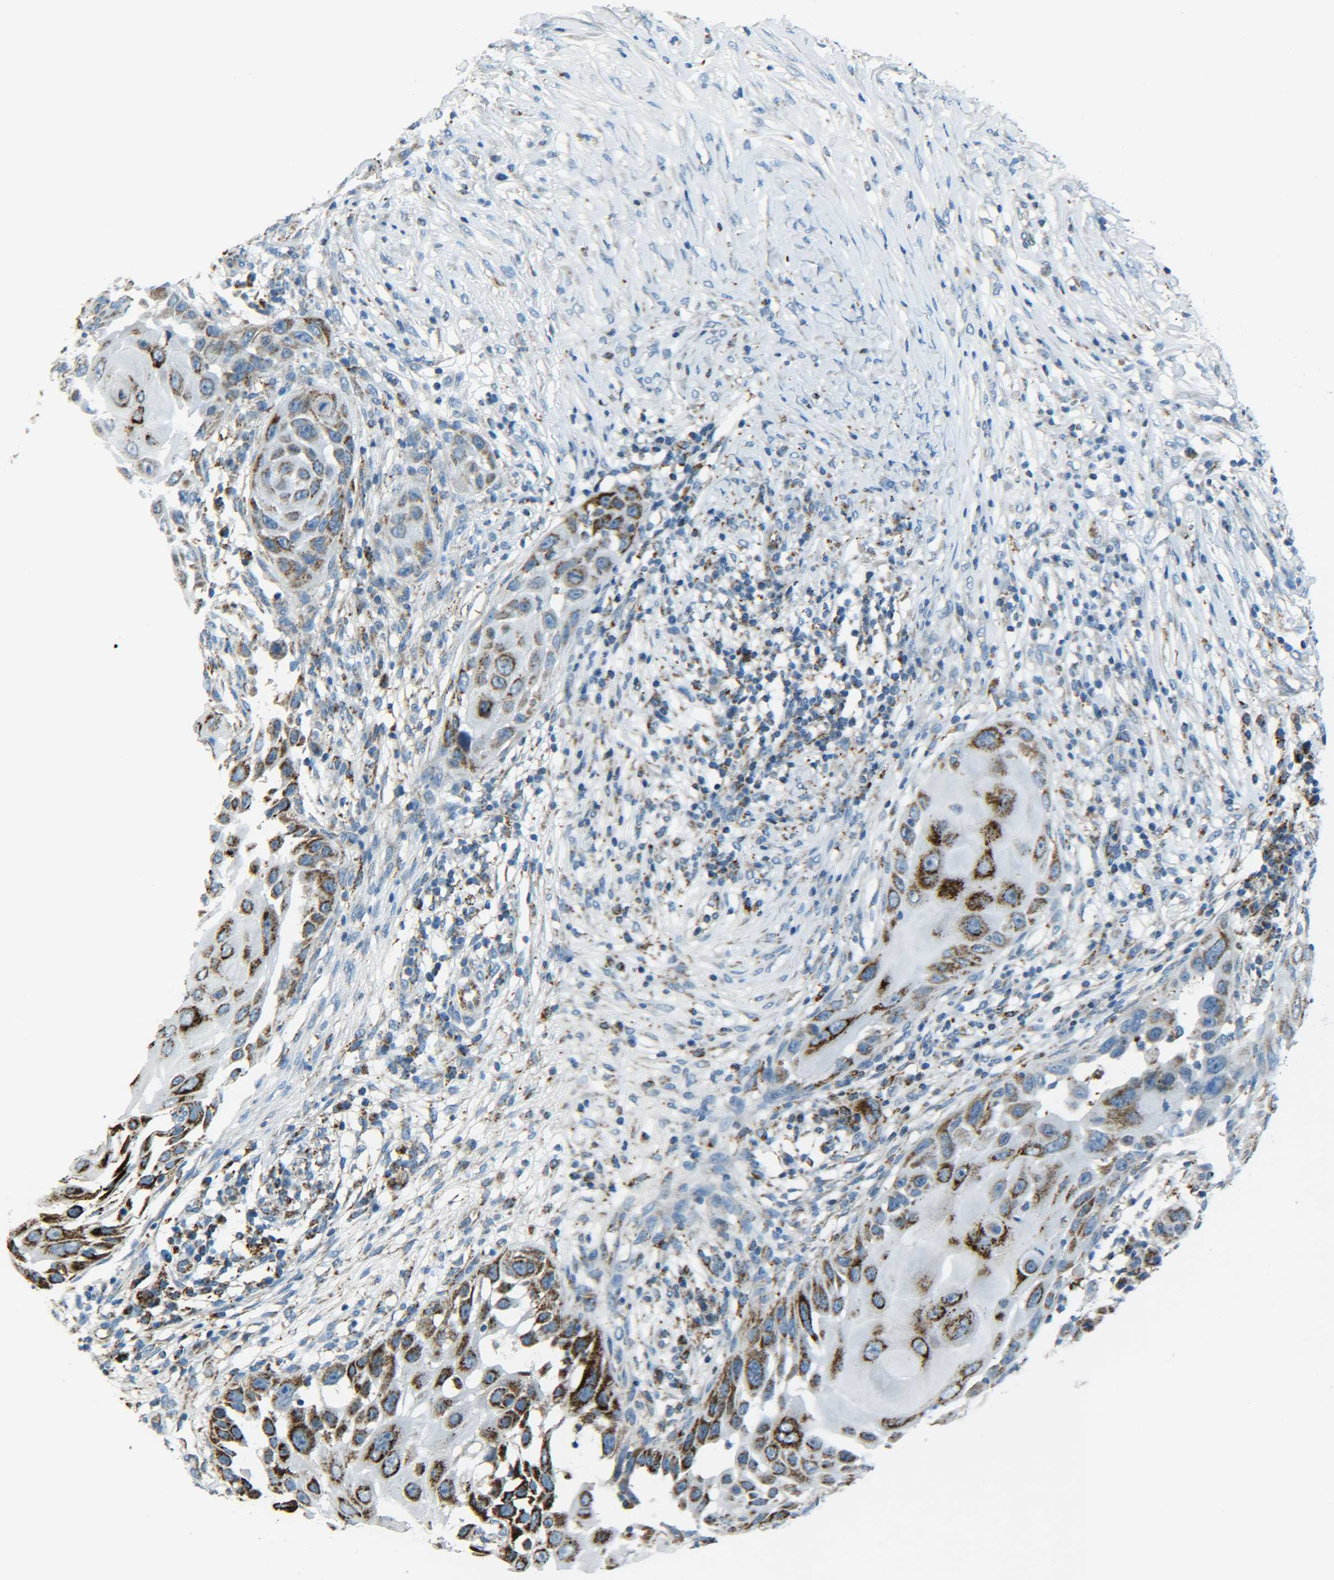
{"staining": {"intensity": "moderate", "quantity": ">75%", "location": "cytoplasmic/membranous"}, "tissue": "skin cancer", "cell_type": "Tumor cells", "image_type": "cancer", "snomed": [{"axis": "morphology", "description": "Squamous cell carcinoma, NOS"}, {"axis": "topography", "description": "Skin"}], "caption": "About >75% of tumor cells in skin squamous cell carcinoma reveal moderate cytoplasmic/membranous protein staining as visualized by brown immunohistochemical staining.", "gene": "CYB5R1", "patient": {"sex": "female", "age": 44}}